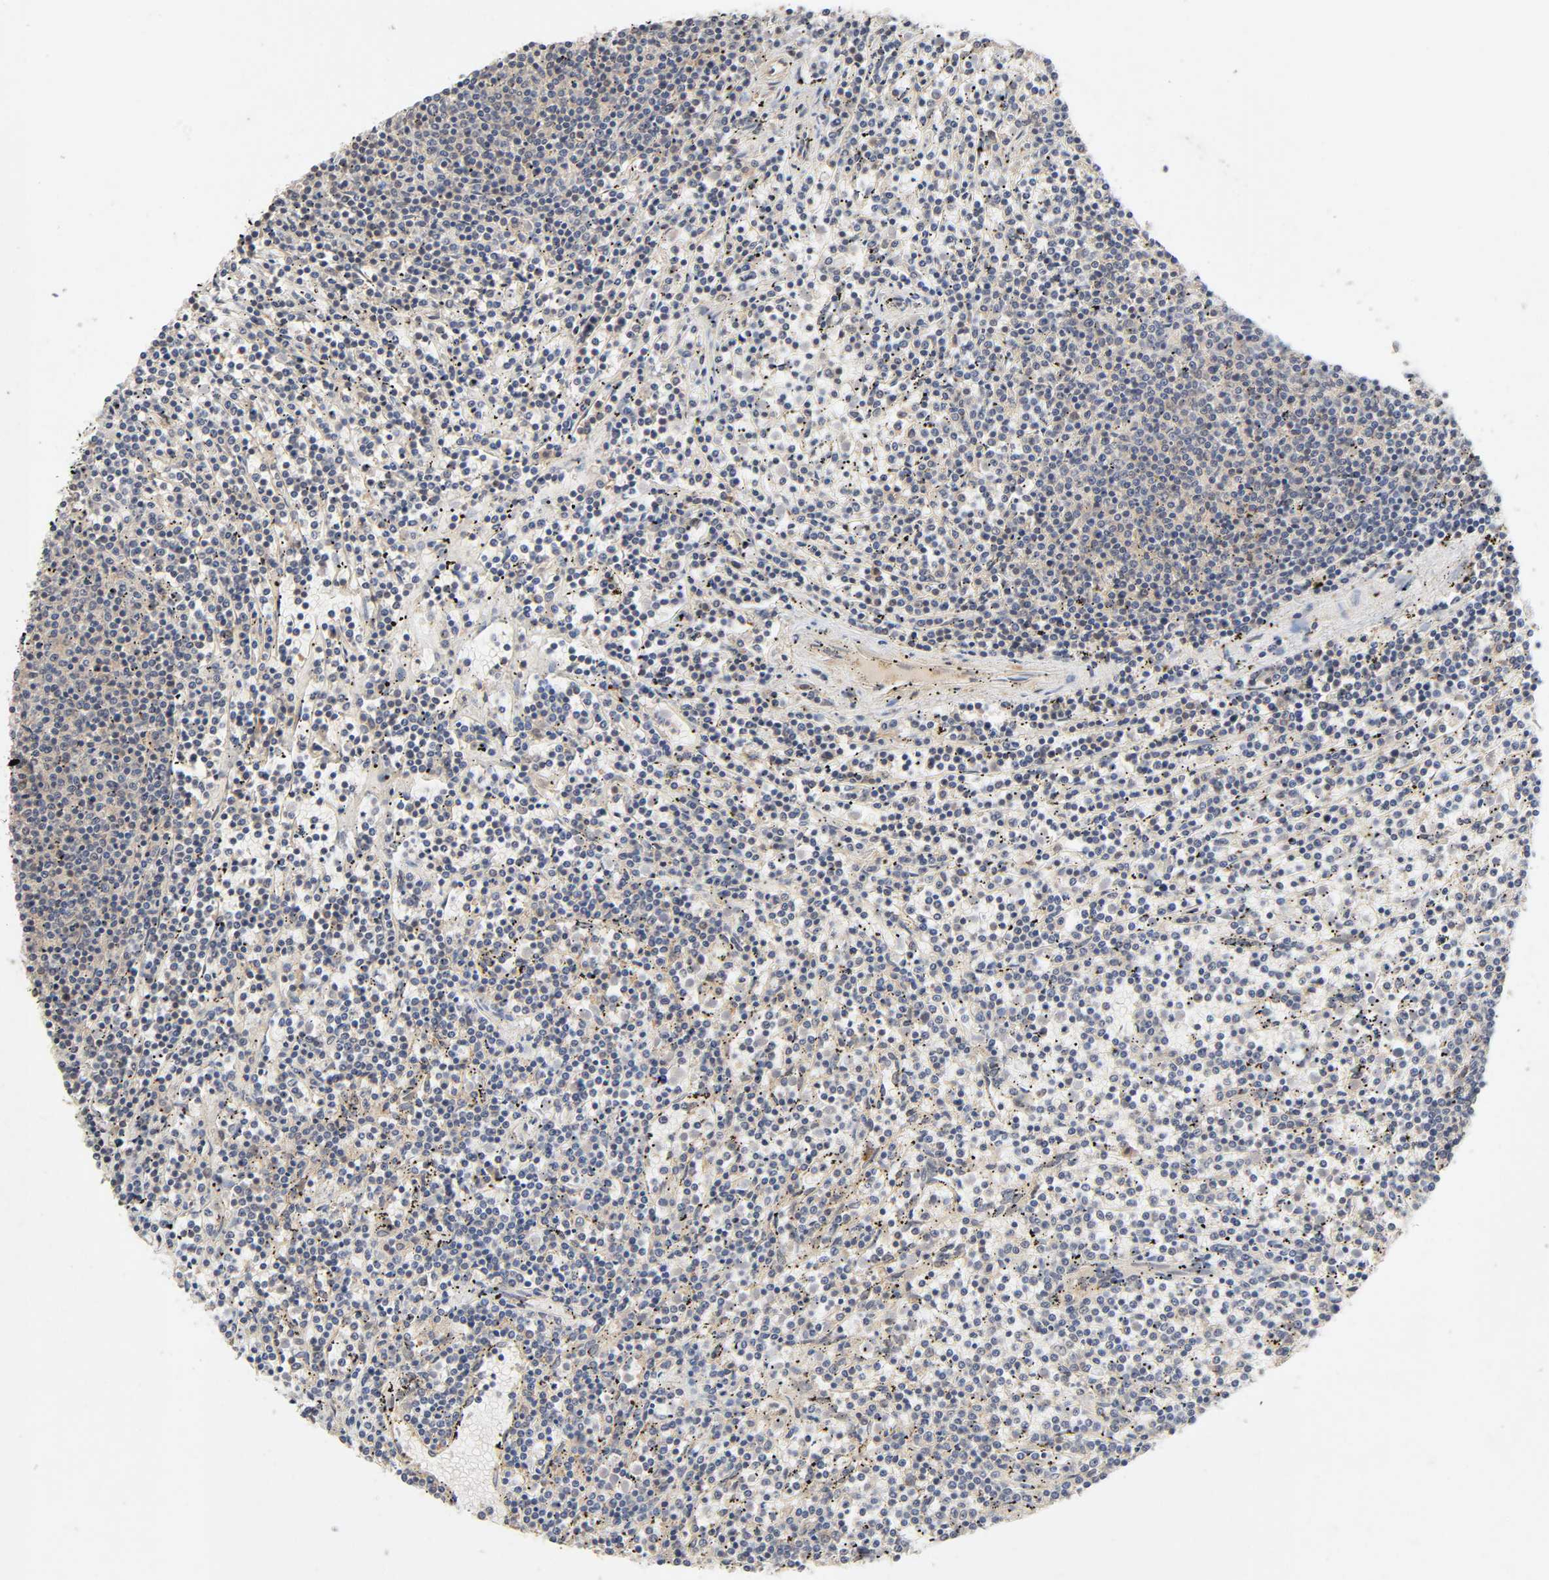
{"staining": {"intensity": "weak", "quantity": "25%-75%", "location": "cytoplasmic/membranous"}, "tissue": "lymphoma", "cell_type": "Tumor cells", "image_type": "cancer", "snomed": [{"axis": "morphology", "description": "Malignant lymphoma, non-Hodgkin's type, Low grade"}, {"axis": "topography", "description": "Spleen"}], "caption": "Immunohistochemistry image of neoplastic tissue: lymphoma stained using IHC exhibits low levels of weak protein expression localized specifically in the cytoplasmic/membranous of tumor cells, appearing as a cytoplasmic/membranous brown color.", "gene": "CPB2", "patient": {"sex": "female", "age": 50}}